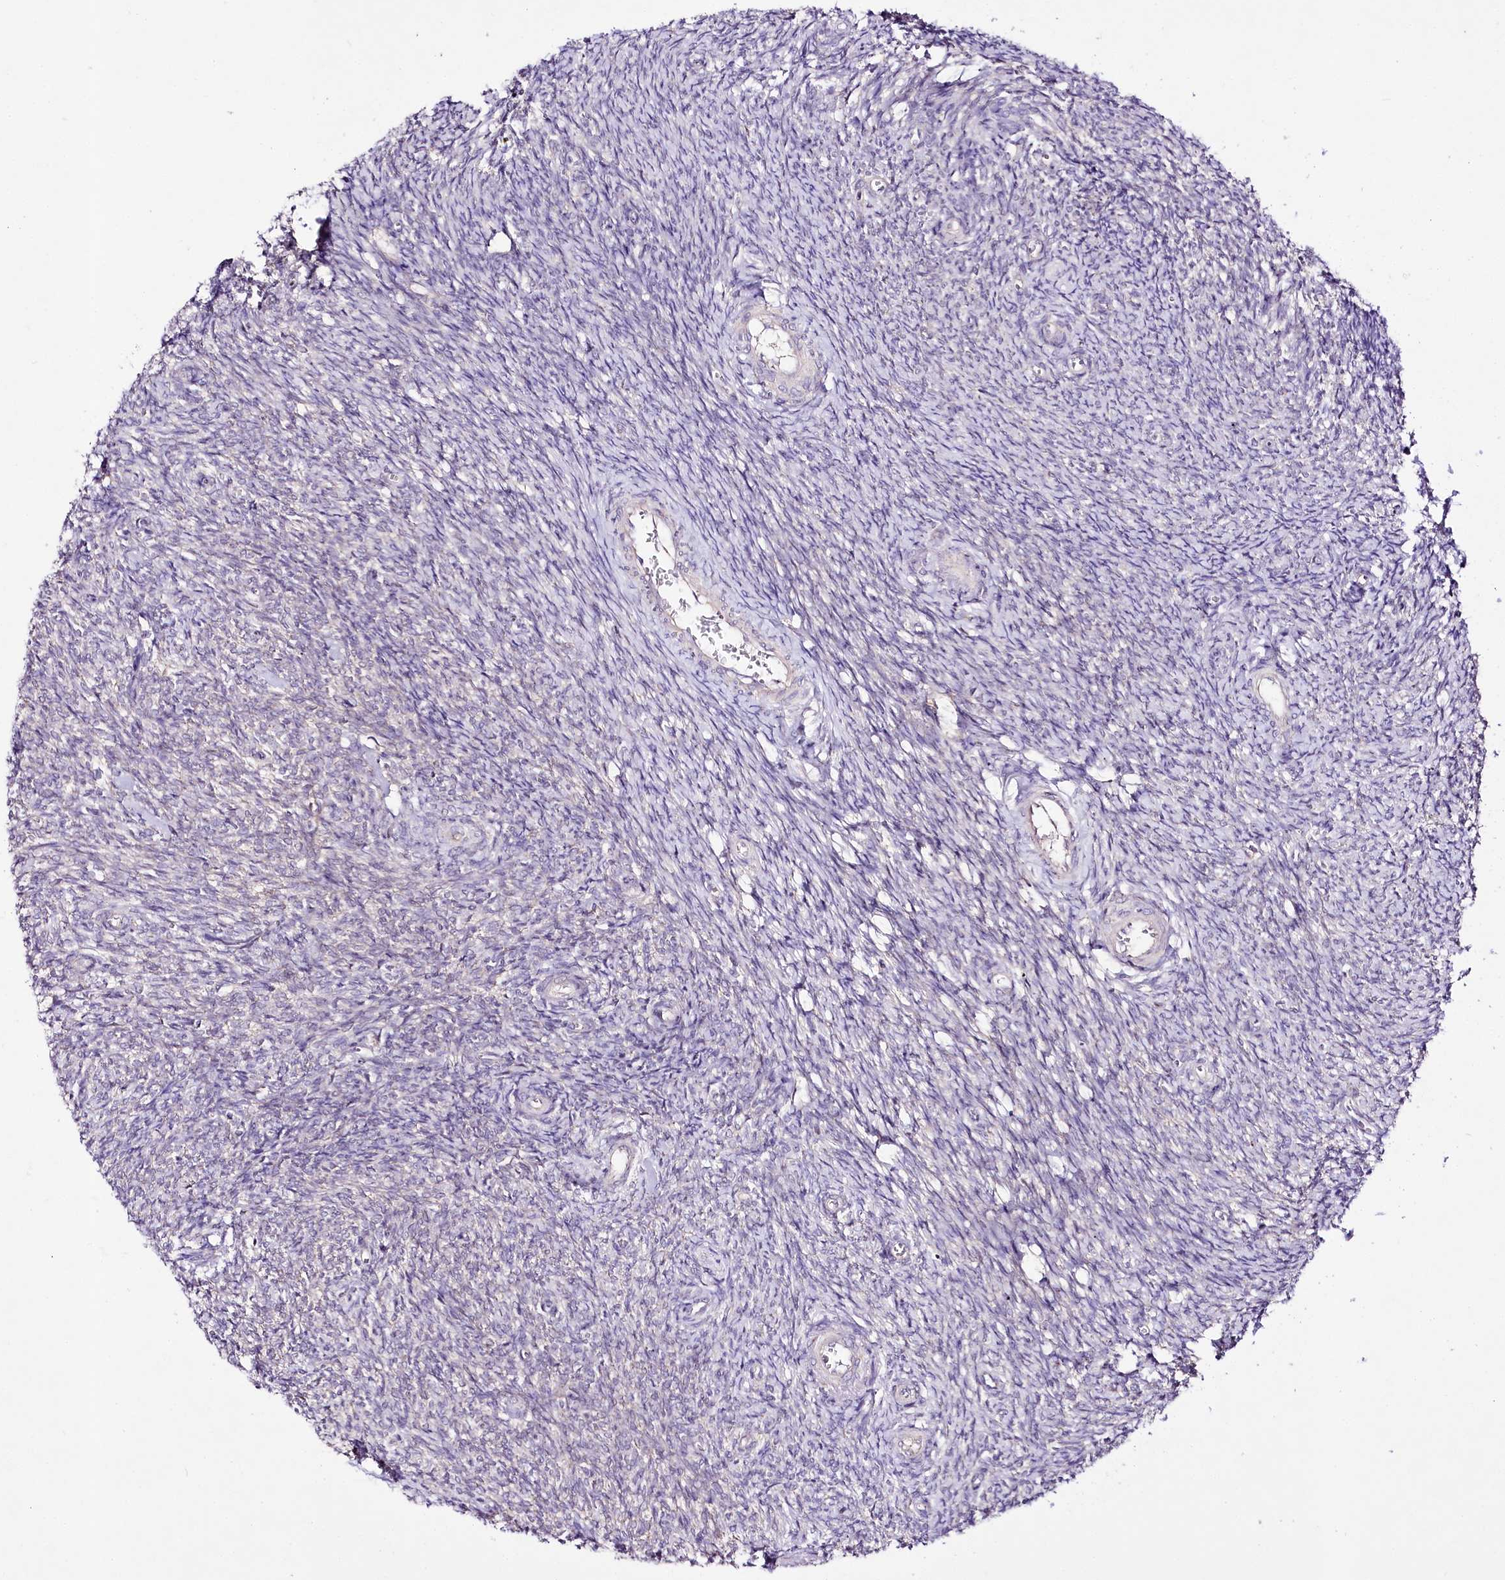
{"staining": {"intensity": "negative", "quantity": "none", "location": "none"}, "tissue": "ovary", "cell_type": "Ovarian stroma cells", "image_type": "normal", "snomed": [{"axis": "morphology", "description": "Normal tissue, NOS"}, {"axis": "topography", "description": "Ovary"}], "caption": "The image demonstrates no staining of ovarian stroma cells in benign ovary. The staining was performed using DAB to visualize the protein expression in brown, while the nuclei were stained in blue with hematoxylin (Magnification: 20x).", "gene": "ATE1", "patient": {"sex": "female", "age": 44}}